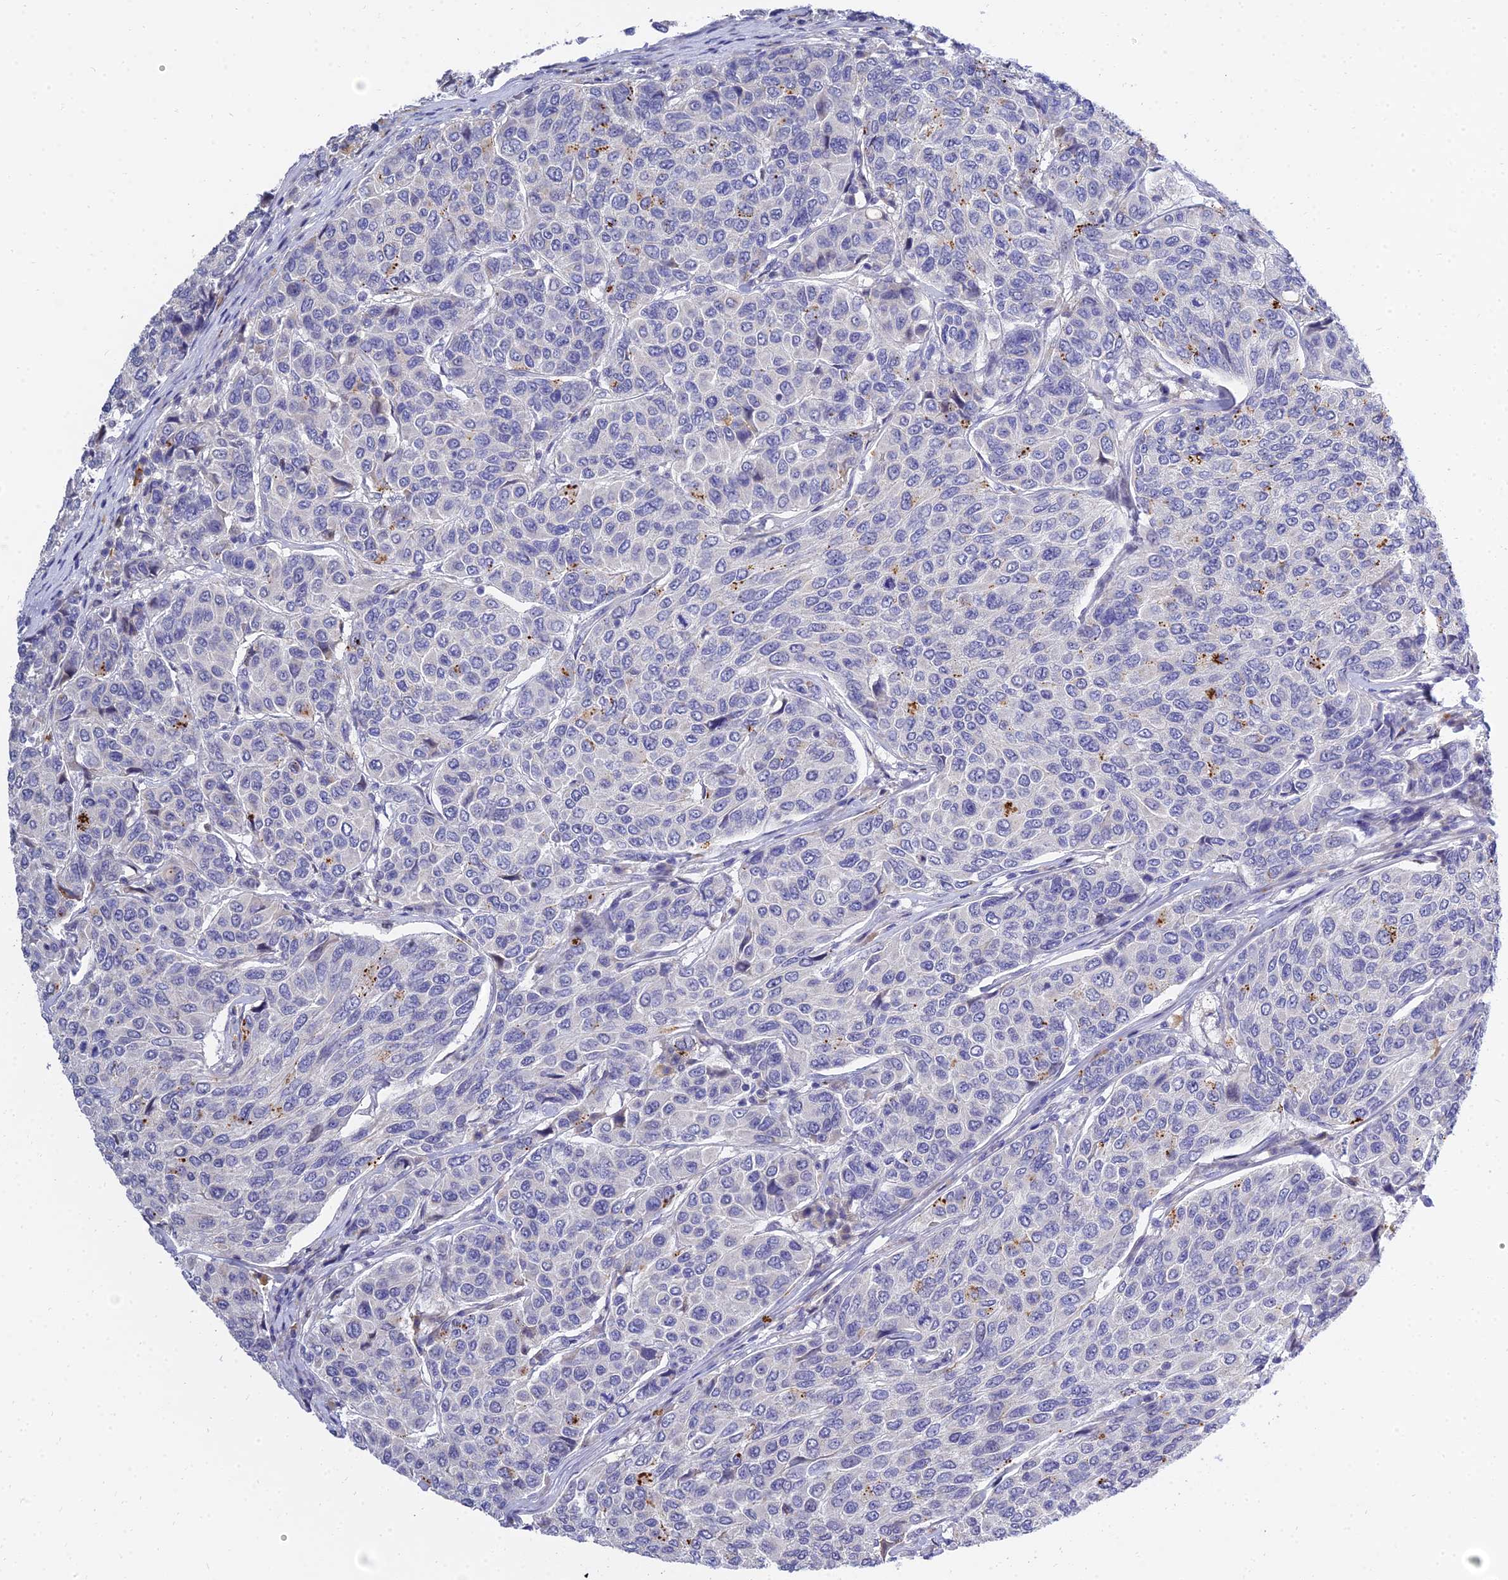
{"staining": {"intensity": "negative", "quantity": "none", "location": "none"}, "tissue": "breast cancer", "cell_type": "Tumor cells", "image_type": "cancer", "snomed": [{"axis": "morphology", "description": "Duct carcinoma"}, {"axis": "topography", "description": "Breast"}], "caption": "Tumor cells show no significant staining in intraductal carcinoma (breast).", "gene": "VWC2L", "patient": {"sex": "female", "age": 55}}